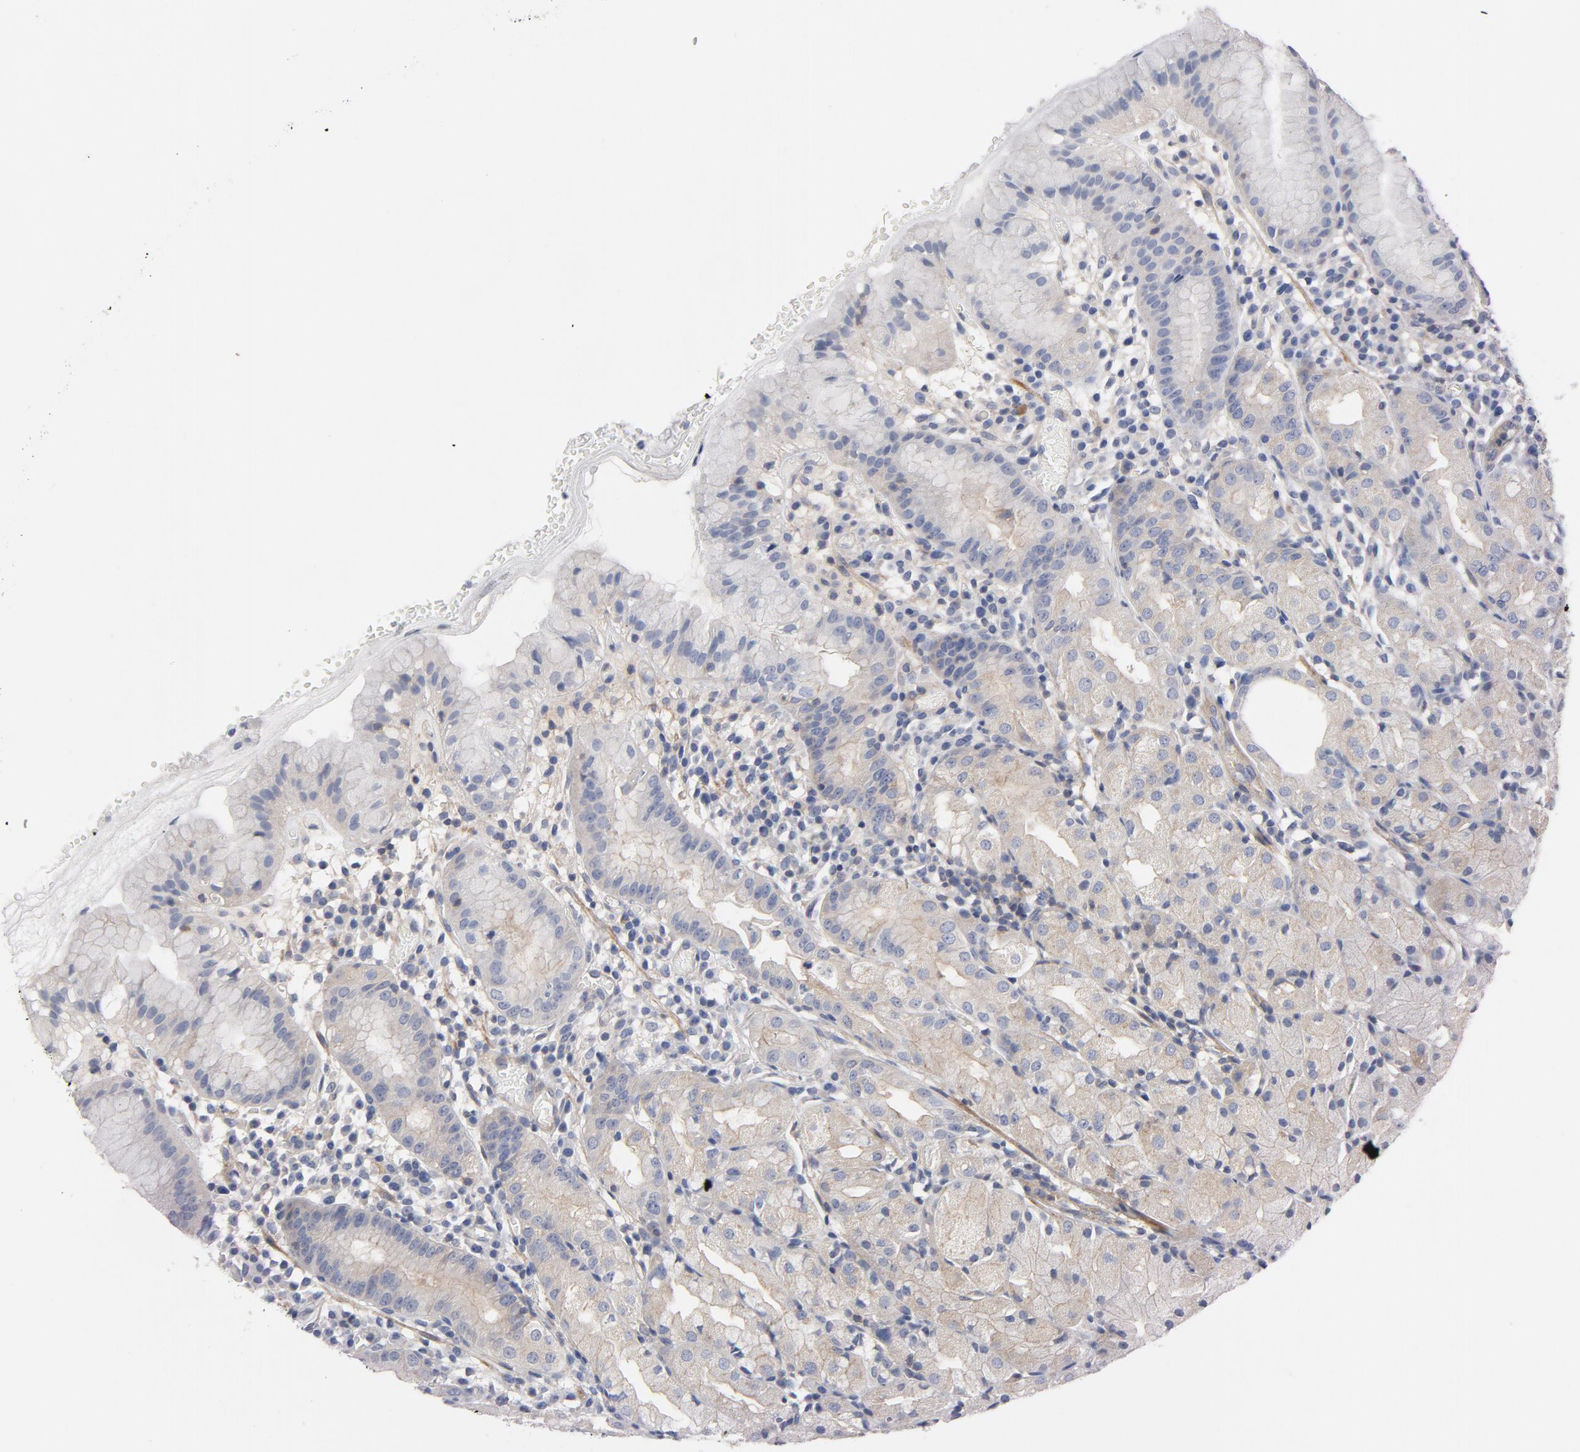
{"staining": {"intensity": "negative", "quantity": "none", "location": "none"}, "tissue": "stomach", "cell_type": "Glandular cells", "image_type": "normal", "snomed": [{"axis": "morphology", "description": "Normal tissue, NOS"}, {"axis": "topography", "description": "Stomach"}, {"axis": "topography", "description": "Stomach, lower"}], "caption": "The immunohistochemistry (IHC) micrograph has no significant positivity in glandular cells of stomach. Brightfield microscopy of immunohistochemistry (IHC) stained with DAB (brown) and hematoxylin (blue), captured at high magnification.", "gene": "ROCK1", "patient": {"sex": "female", "age": 75}}